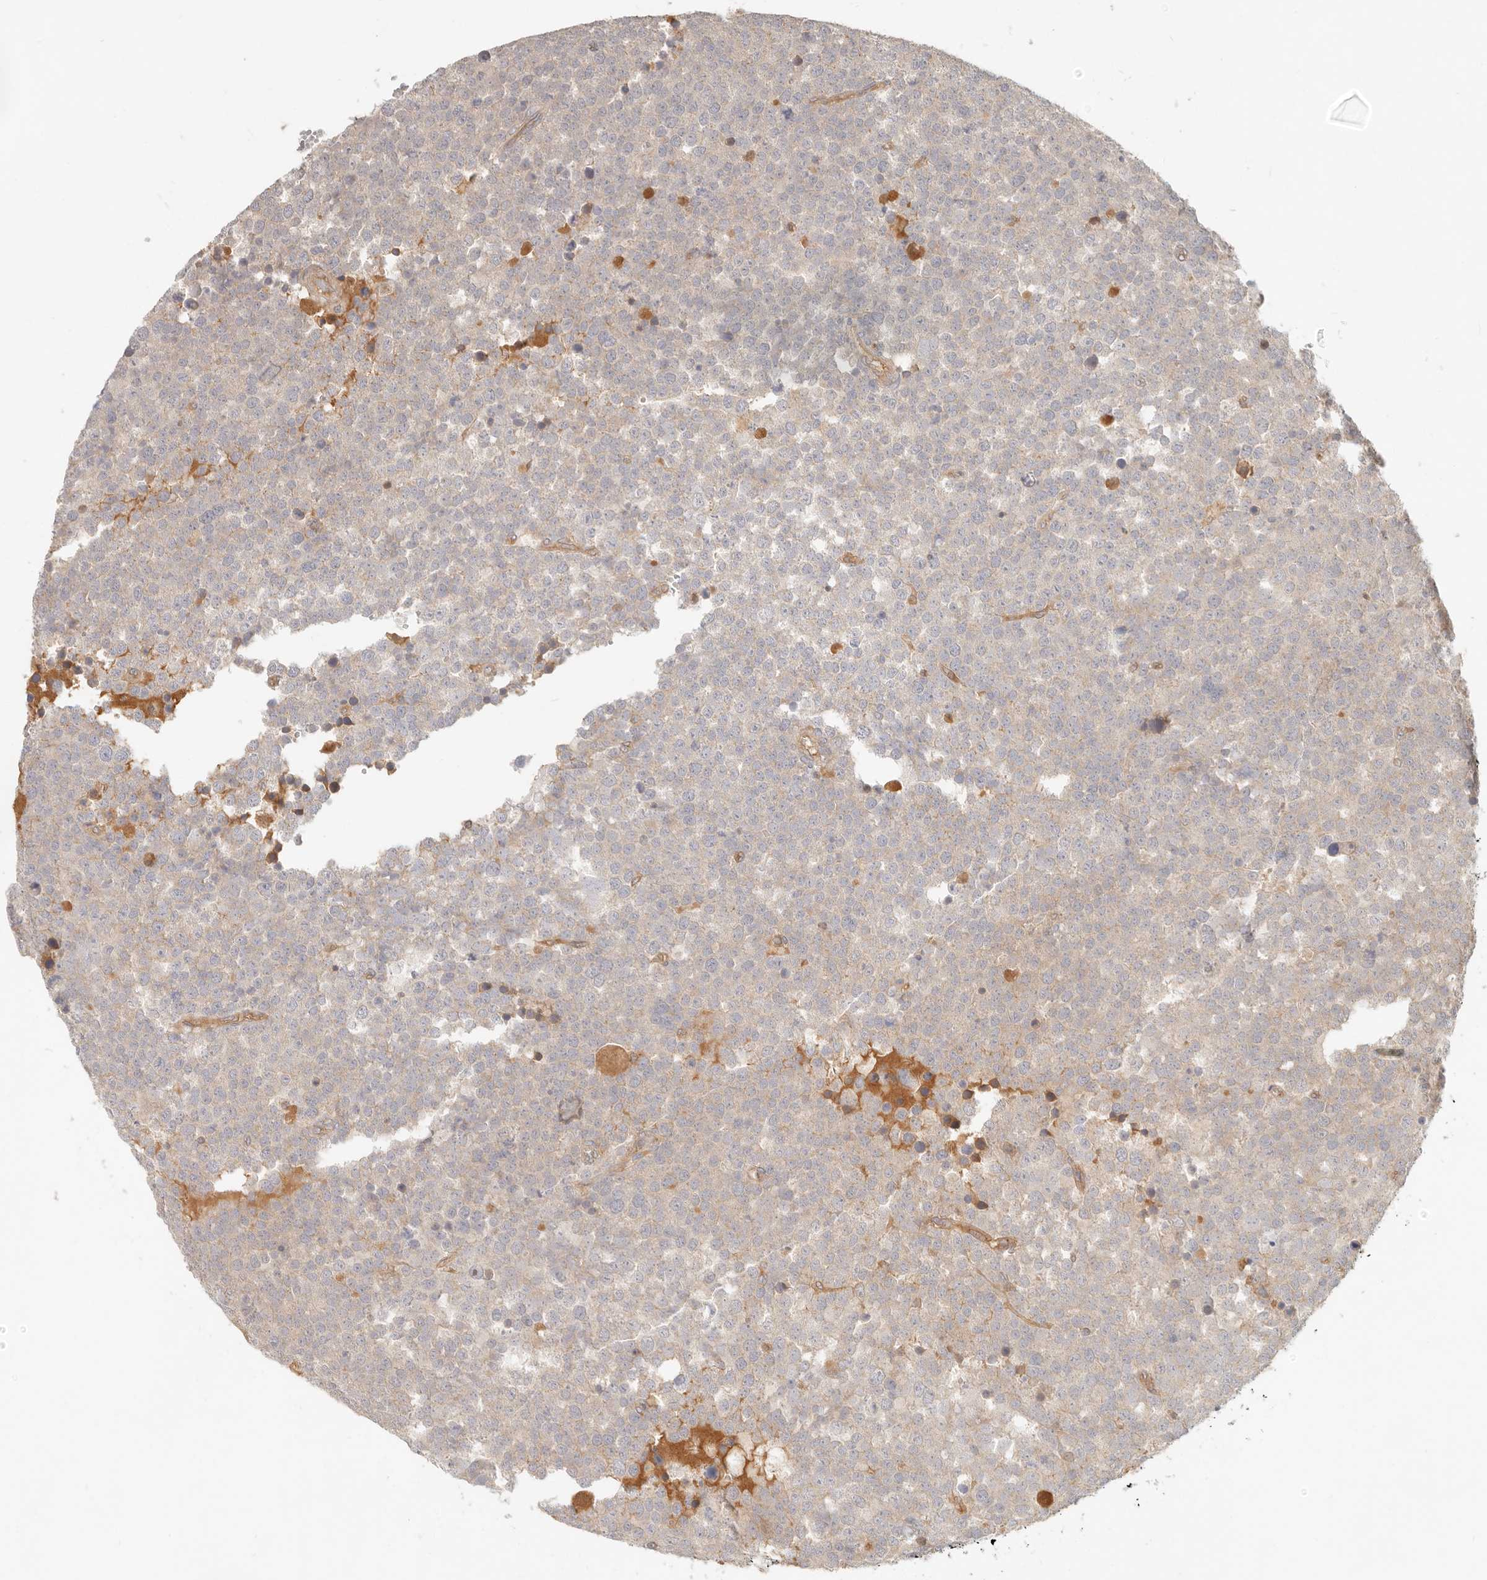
{"staining": {"intensity": "weak", "quantity": "25%-75%", "location": "cytoplasmic/membranous"}, "tissue": "testis cancer", "cell_type": "Tumor cells", "image_type": "cancer", "snomed": [{"axis": "morphology", "description": "Seminoma, NOS"}, {"axis": "topography", "description": "Testis"}], "caption": "Testis cancer stained for a protein displays weak cytoplasmic/membranous positivity in tumor cells.", "gene": "NECAP2", "patient": {"sex": "male", "age": 71}}